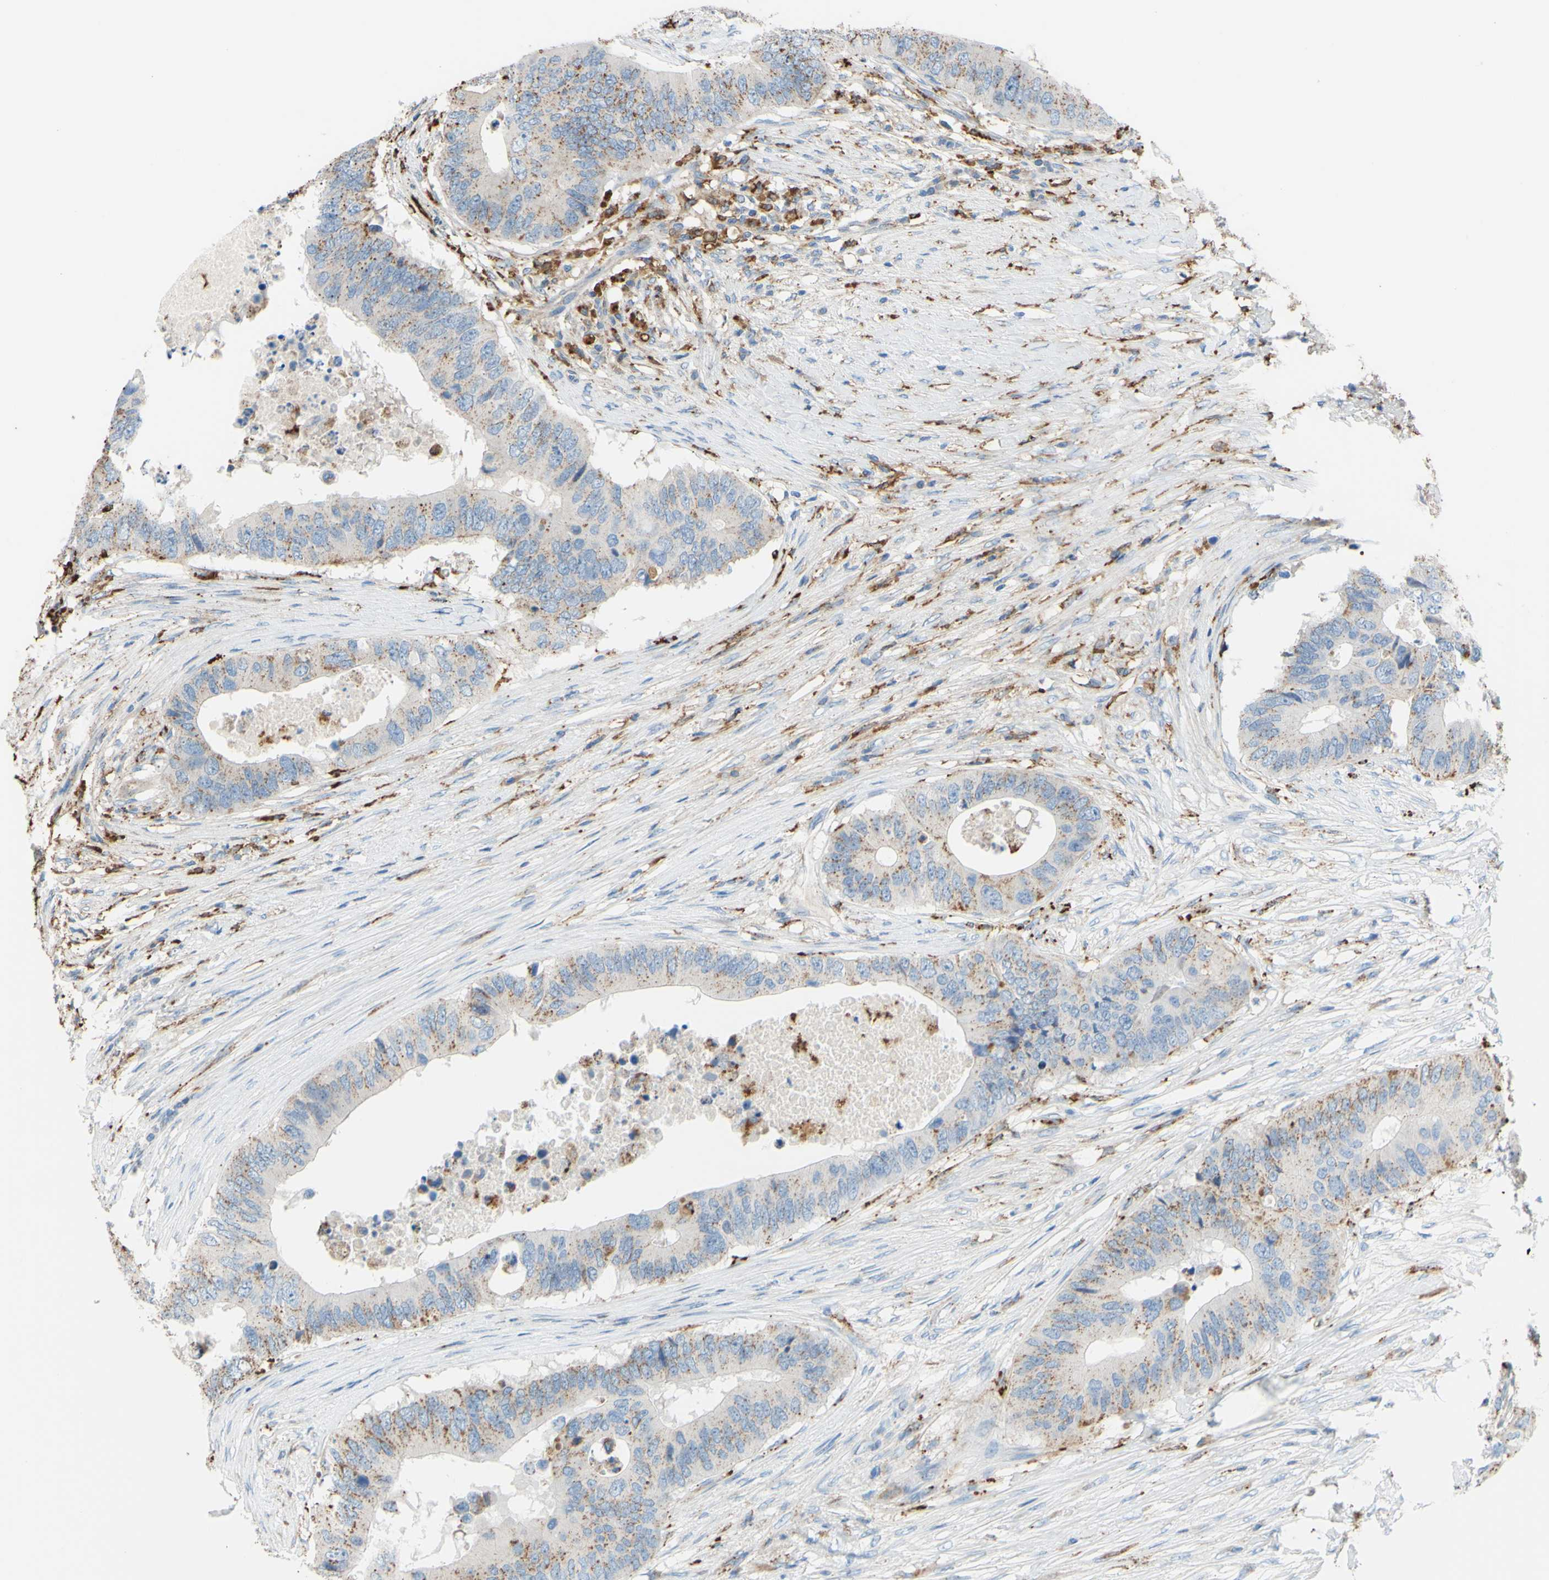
{"staining": {"intensity": "weak", "quantity": "25%-75%", "location": "cytoplasmic/membranous"}, "tissue": "colorectal cancer", "cell_type": "Tumor cells", "image_type": "cancer", "snomed": [{"axis": "morphology", "description": "Adenocarcinoma, NOS"}, {"axis": "topography", "description": "Colon"}], "caption": "Immunohistochemical staining of colorectal cancer (adenocarcinoma) demonstrates weak cytoplasmic/membranous protein staining in approximately 25%-75% of tumor cells.", "gene": "CTSD", "patient": {"sex": "male", "age": 71}}